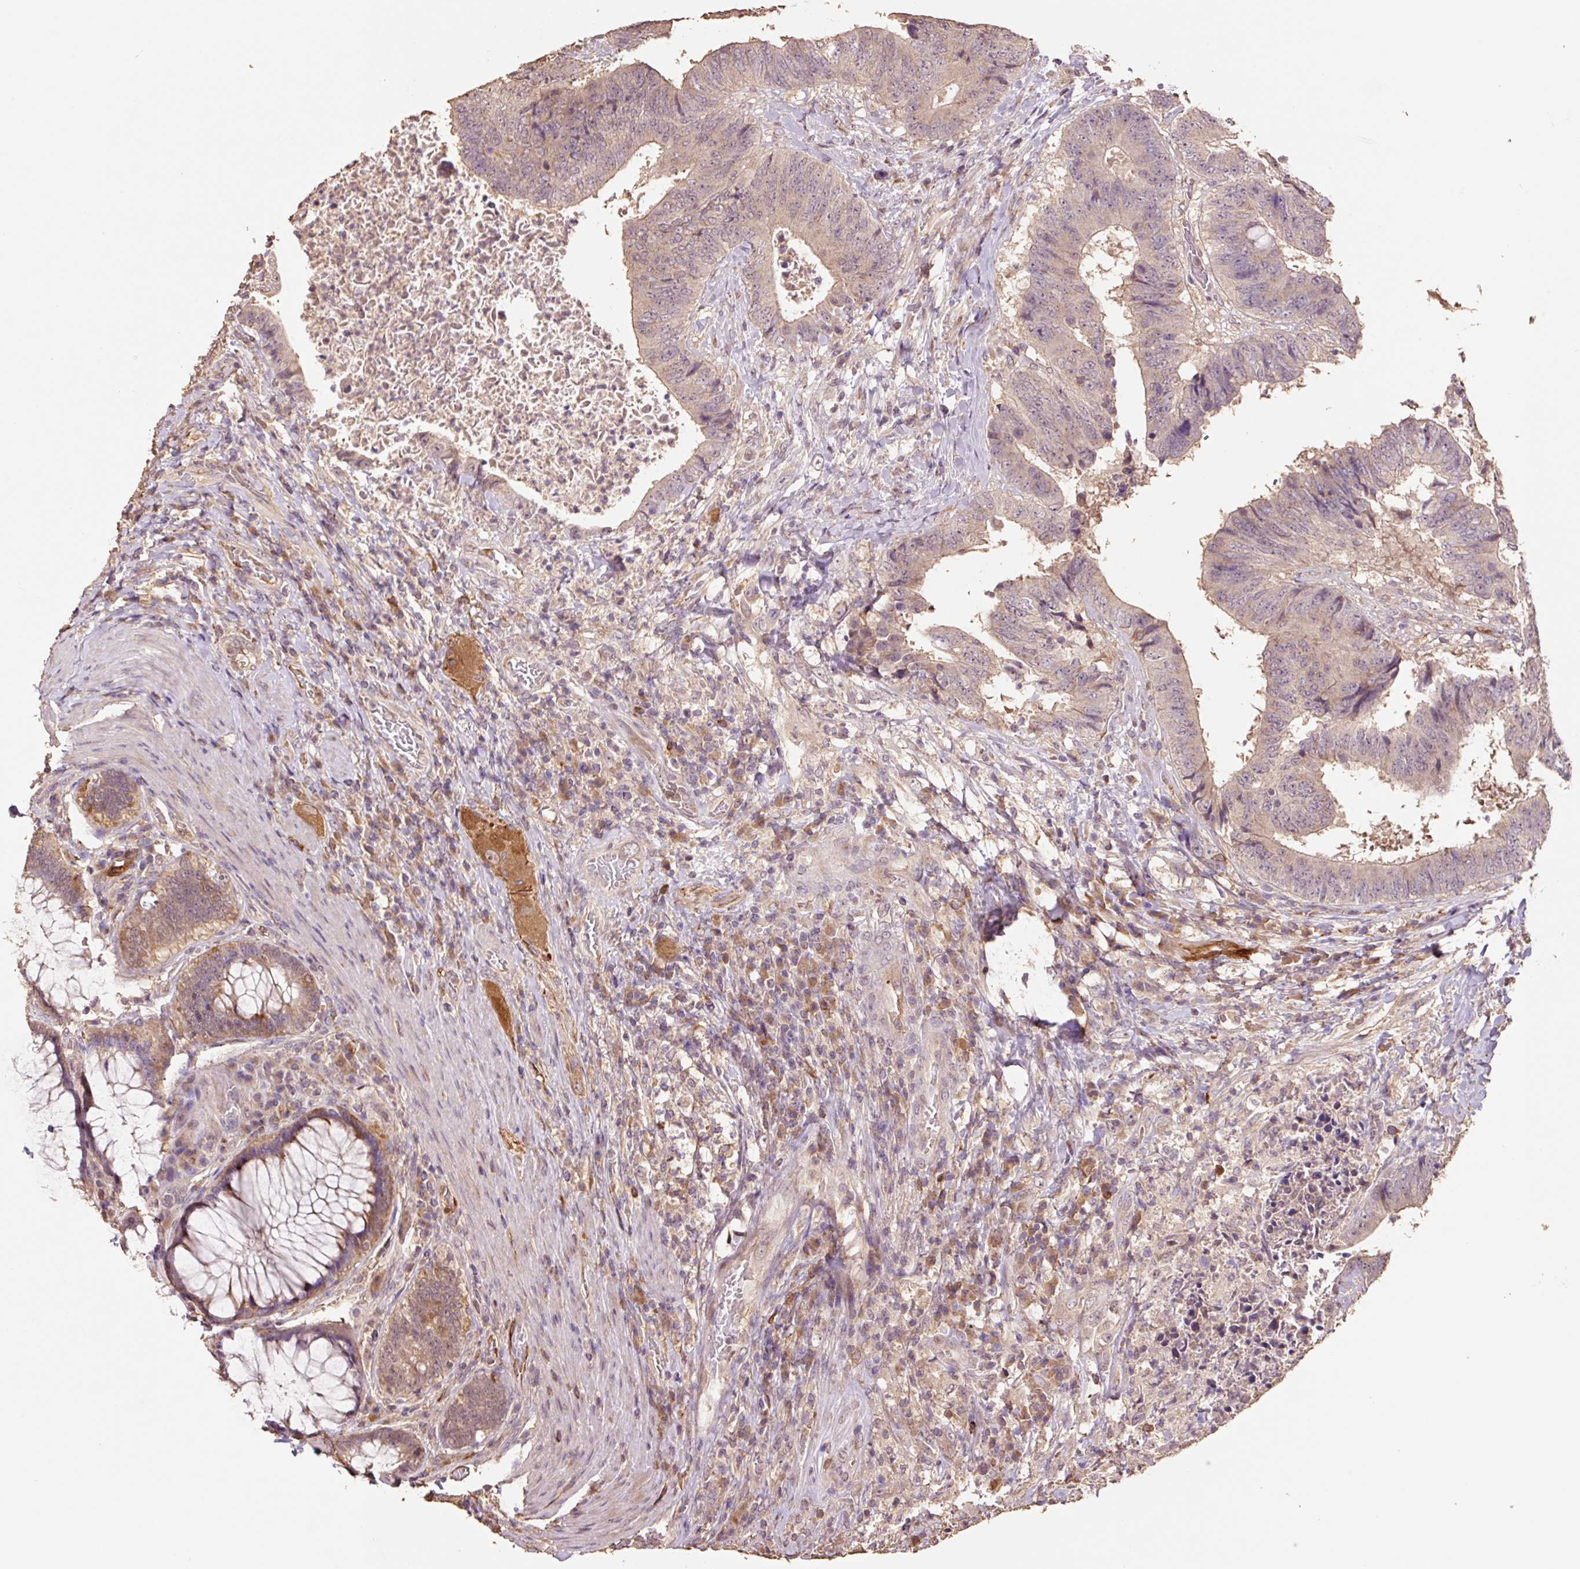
{"staining": {"intensity": "weak", "quantity": ">75%", "location": "cytoplasmic/membranous,nuclear"}, "tissue": "colorectal cancer", "cell_type": "Tumor cells", "image_type": "cancer", "snomed": [{"axis": "morphology", "description": "Adenocarcinoma, NOS"}, {"axis": "topography", "description": "Rectum"}], "caption": "Colorectal cancer stained with IHC displays weak cytoplasmic/membranous and nuclear positivity in approximately >75% of tumor cells.", "gene": "HERC2", "patient": {"sex": "male", "age": 72}}